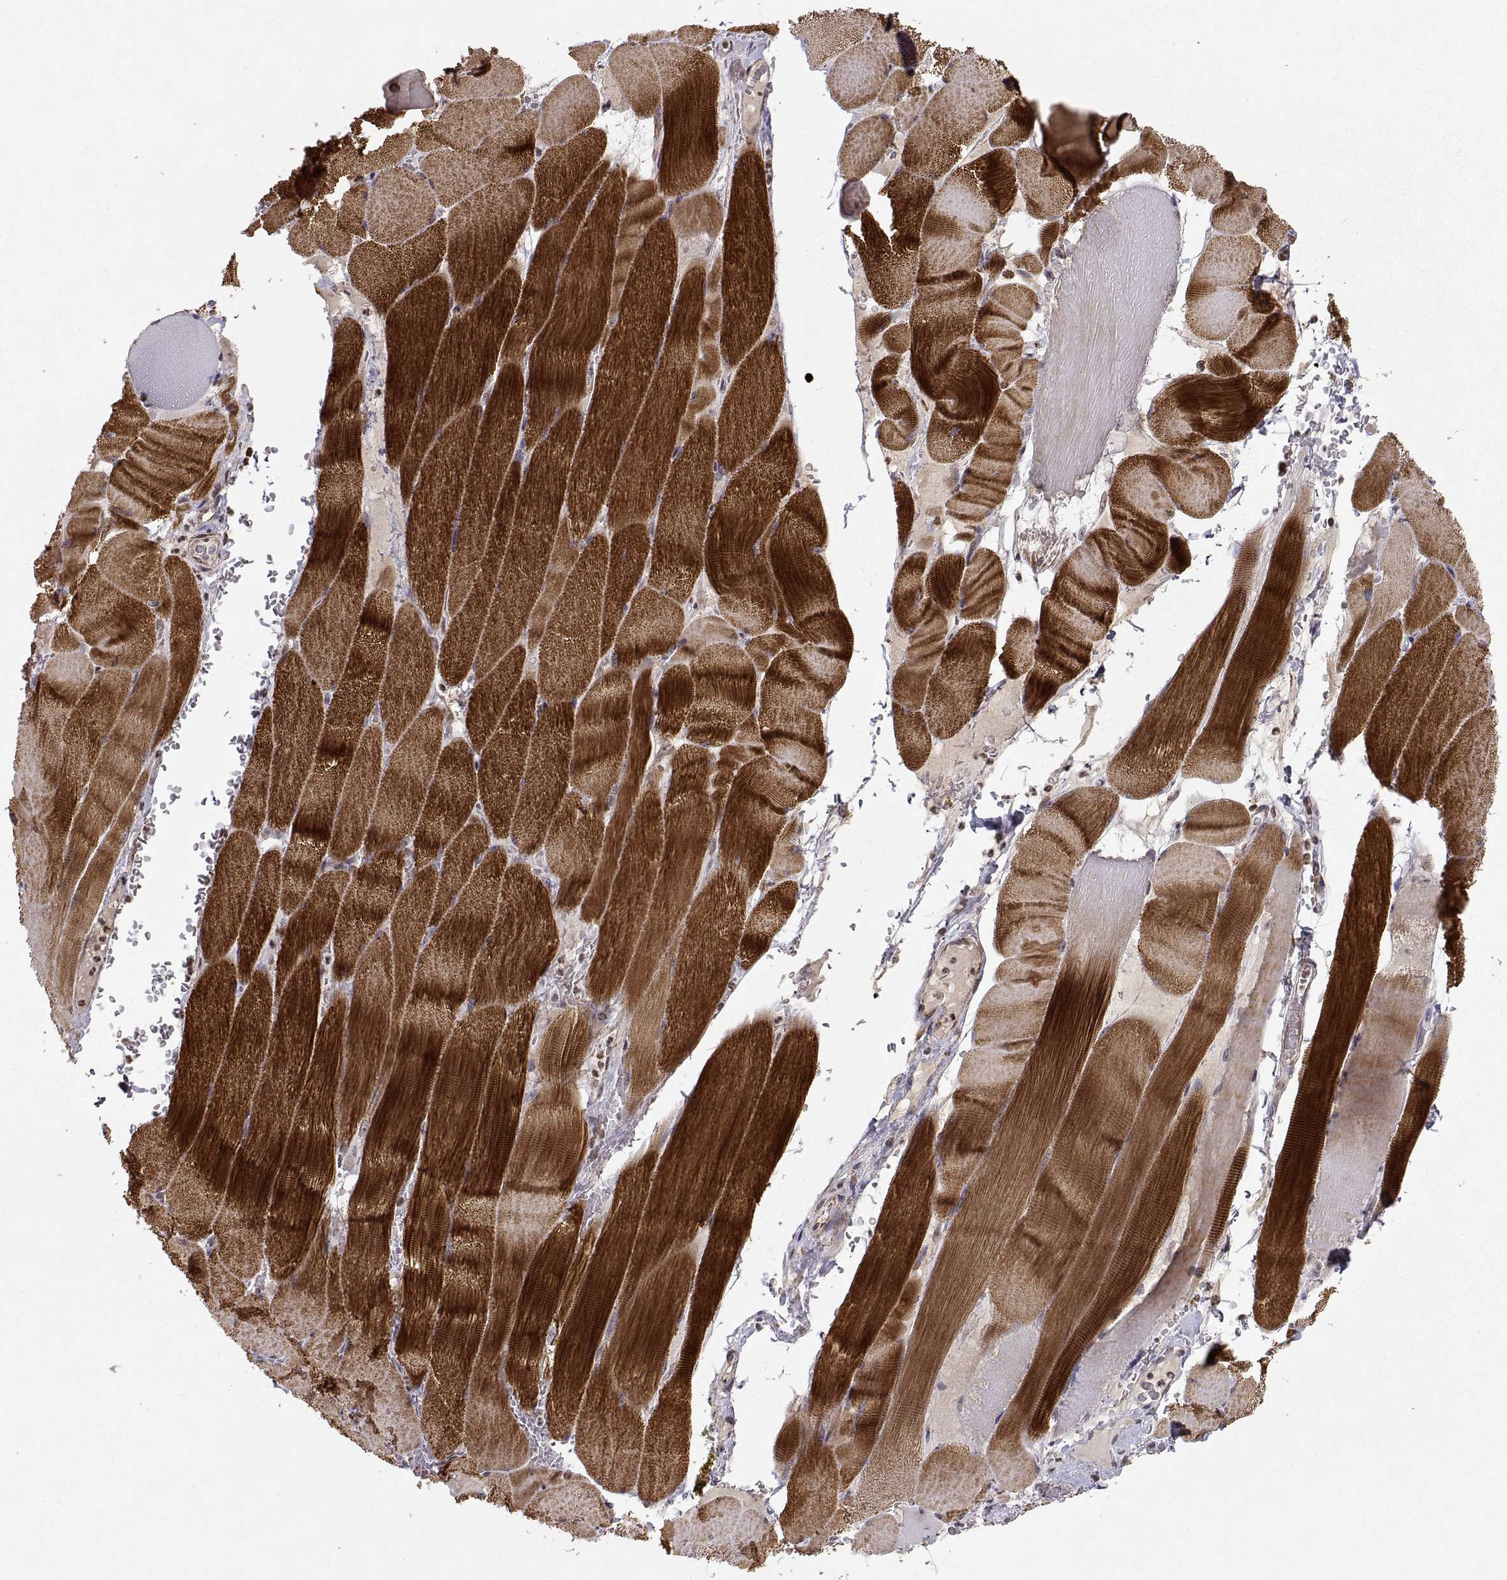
{"staining": {"intensity": "strong", "quantity": ">75%", "location": "cytoplasmic/membranous"}, "tissue": "skeletal muscle", "cell_type": "Myocytes", "image_type": "normal", "snomed": [{"axis": "morphology", "description": "Normal tissue, NOS"}, {"axis": "topography", "description": "Skeletal muscle"}], "caption": "A high-resolution image shows immunohistochemistry (IHC) staining of benign skeletal muscle, which exhibits strong cytoplasmic/membranous positivity in about >75% of myocytes.", "gene": "MANBAL", "patient": {"sex": "male", "age": 56}}